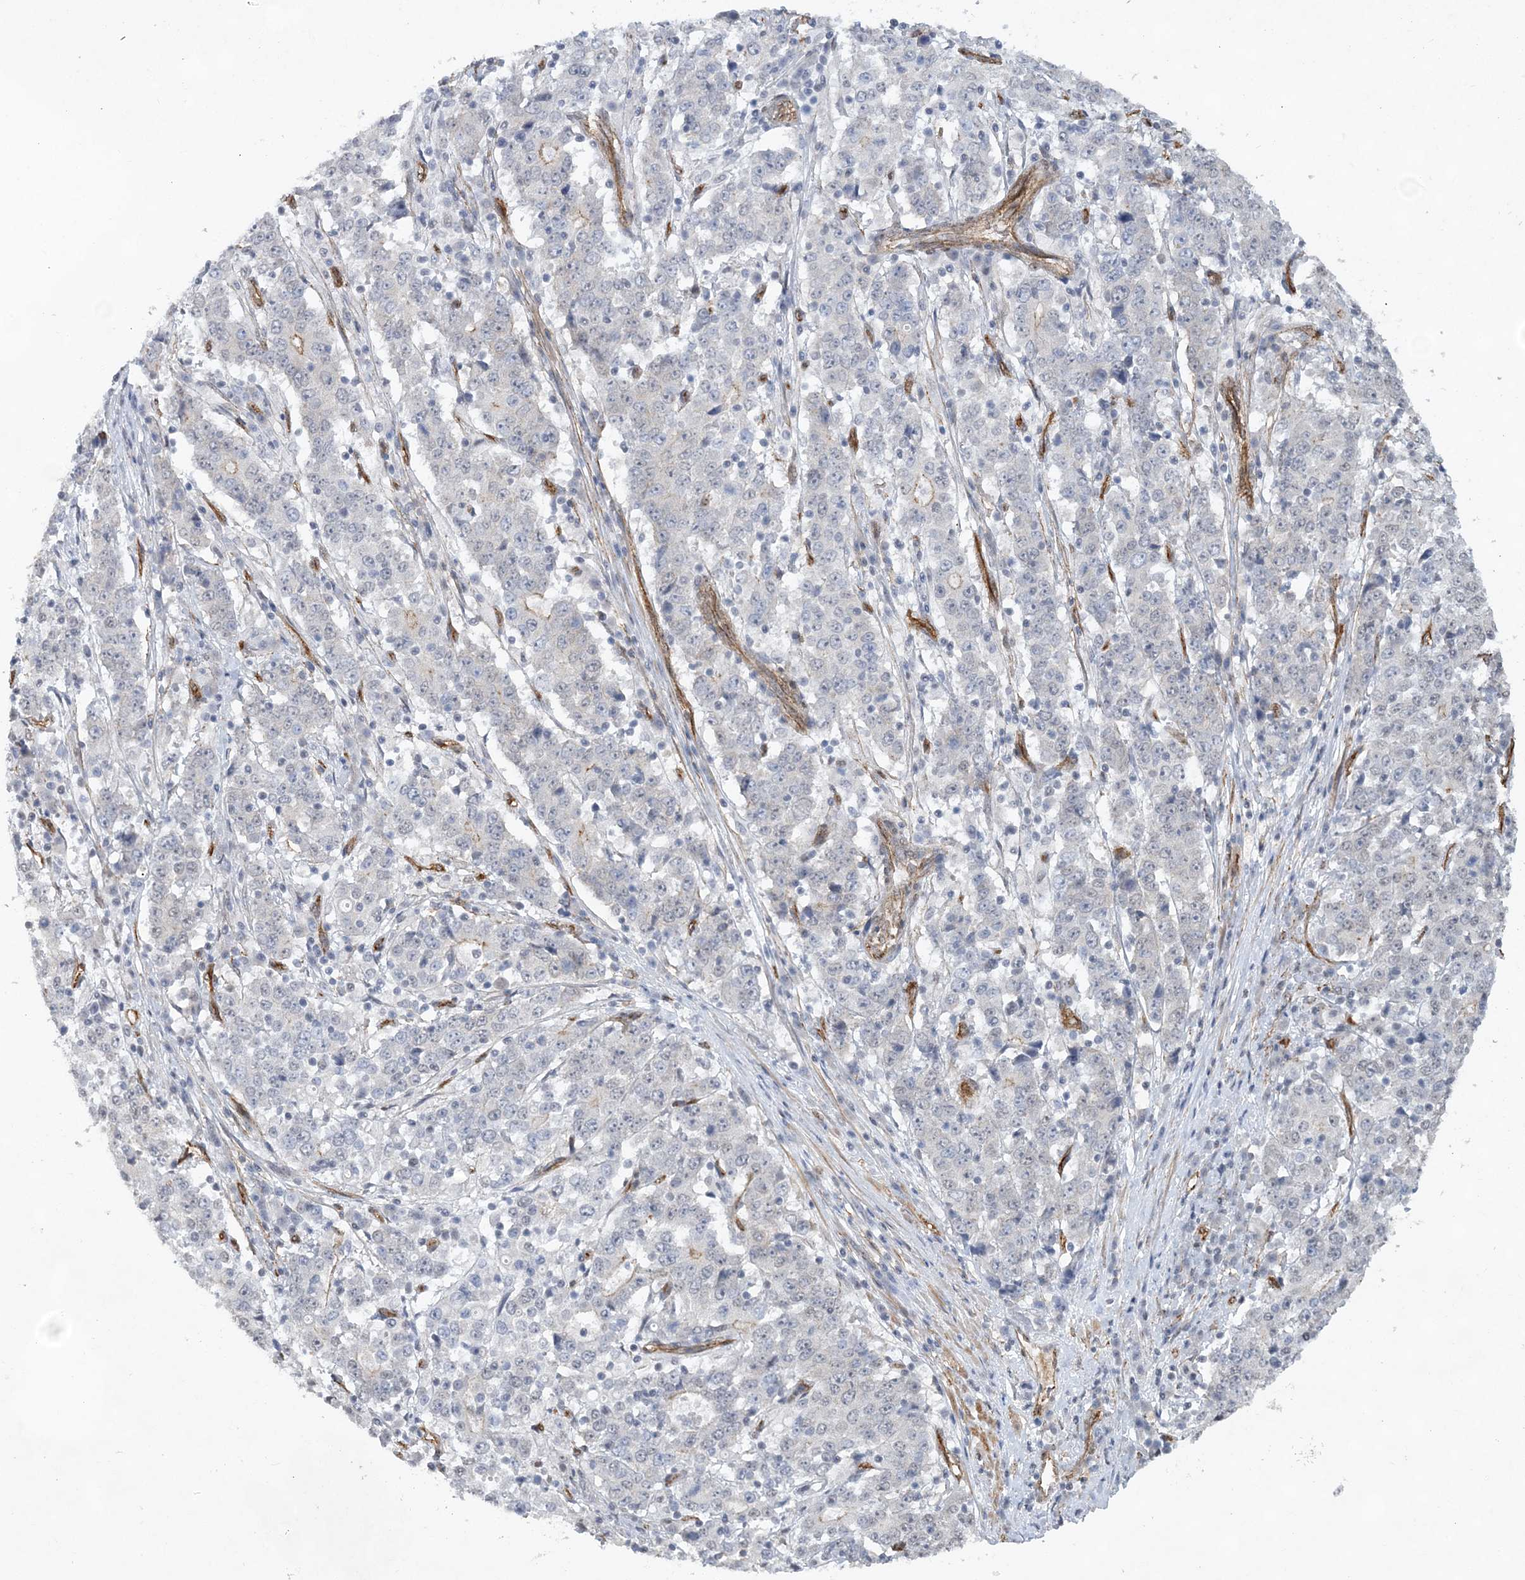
{"staining": {"intensity": "negative", "quantity": "none", "location": "none"}, "tissue": "stomach cancer", "cell_type": "Tumor cells", "image_type": "cancer", "snomed": [{"axis": "morphology", "description": "Adenocarcinoma, NOS"}, {"axis": "topography", "description": "Stomach"}], "caption": "Immunohistochemistry photomicrograph of stomach cancer (adenocarcinoma) stained for a protein (brown), which demonstrates no staining in tumor cells.", "gene": "RAI14", "patient": {"sex": "male", "age": 59}}